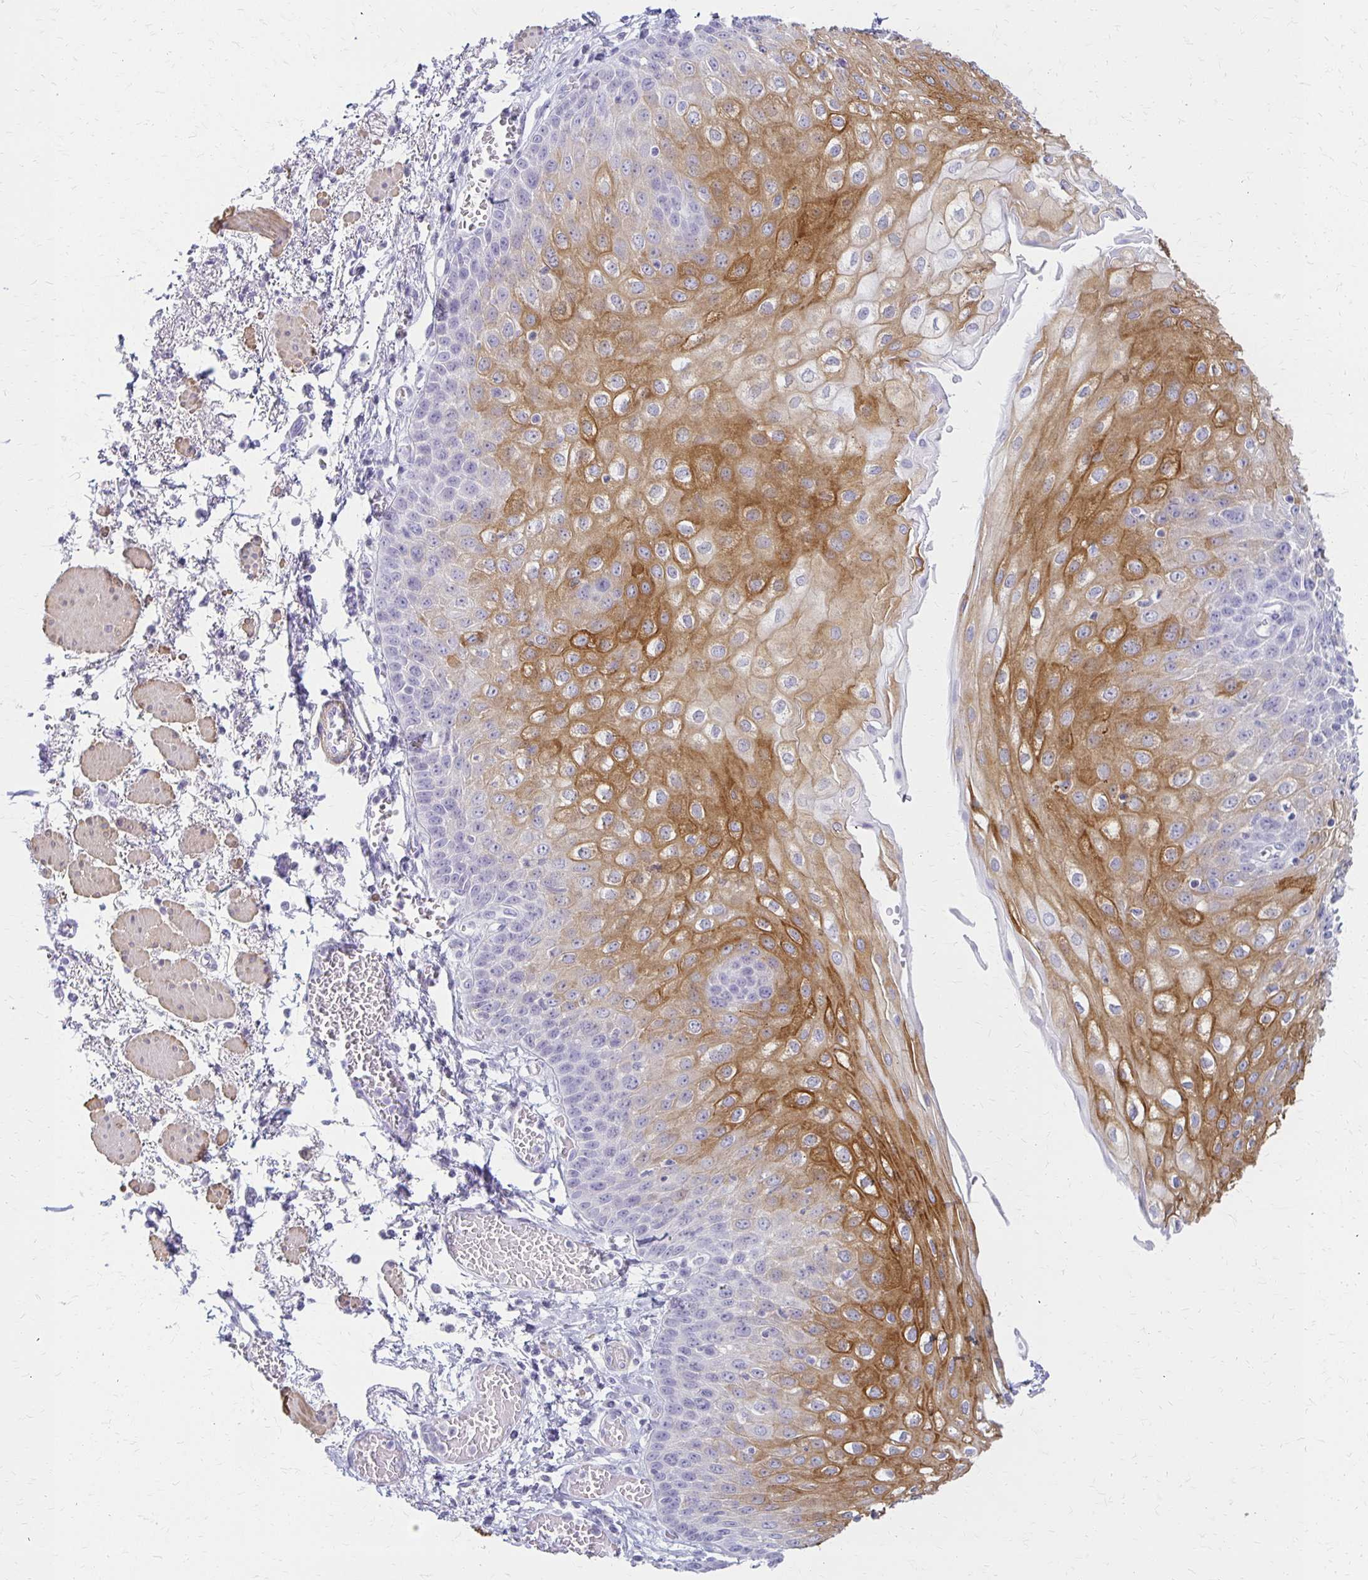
{"staining": {"intensity": "strong", "quantity": "<25%", "location": "cytoplasmic/membranous"}, "tissue": "esophagus", "cell_type": "Squamous epithelial cells", "image_type": "normal", "snomed": [{"axis": "morphology", "description": "Normal tissue, NOS"}, {"axis": "morphology", "description": "Adenocarcinoma, NOS"}, {"axis": "topography", "description": "Esophagus"}], "caption": "High-power microscopy captured an immunohistochemistry (IHC) photomicrograph of unremarkable esophagus, revealing strong cytoplasmic/membranous staining in approximately <25% of squamous epithelial cells. (brown staining indicates protein expression, while blue staining denotes nuclei).", "gene": "IVL", "patient": {"sex": "male", "age": 81}}